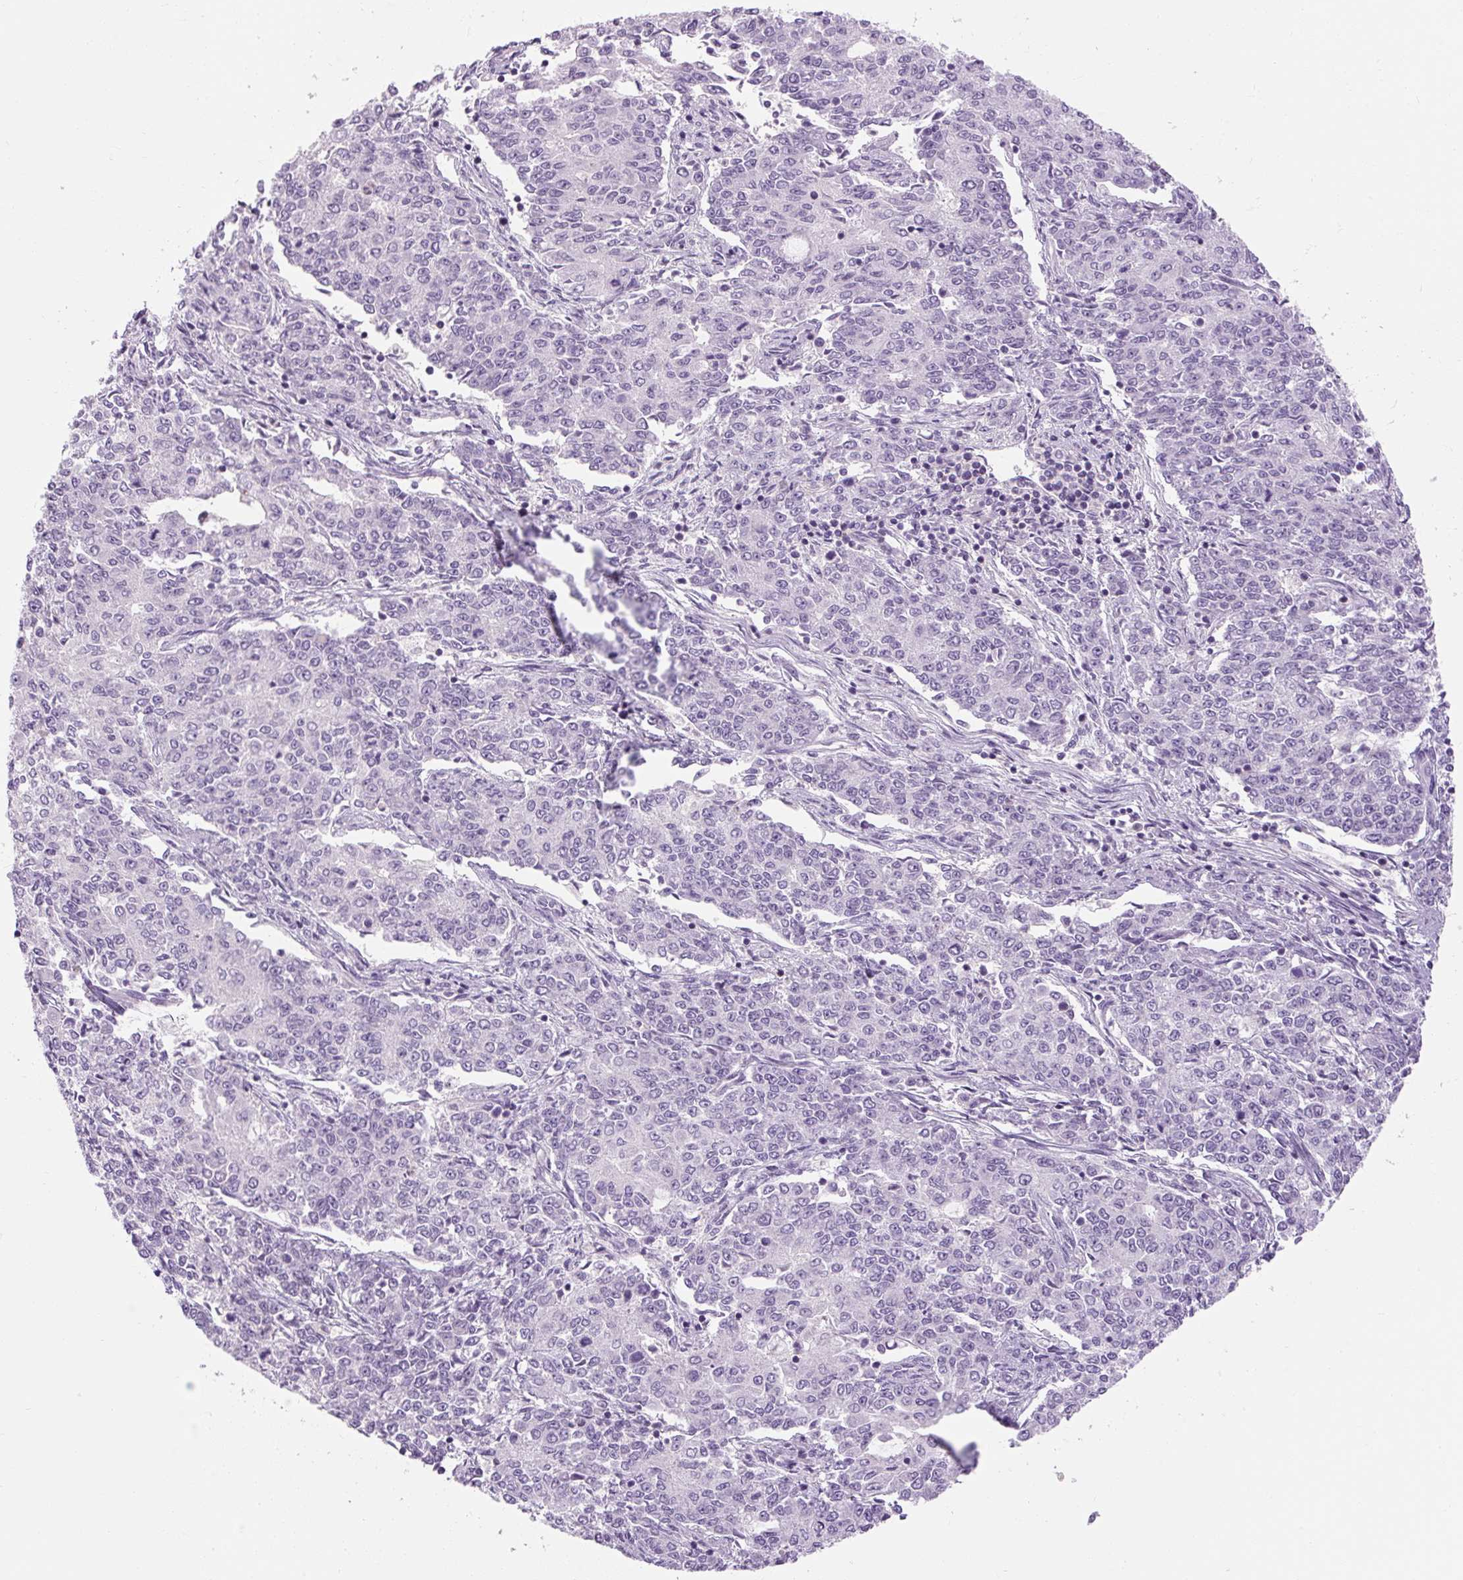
{"staining": {"intensity": "negative", "quantity": "none", "location": "none"}, "tissue": "endometrial cancer", "cell_type": "Tumor cells", "image_type": "cancer", "snomed": [{"axis": "morphology", "description": "Adenocarcinoma, NOS"}, {"axis": "topography", "description": "Endometrium"}], "caption": "High magnification brightfield microscopy of endometrial cancer (adenocarcinoma) stained with DAB (brown) and counterstained with hematoxylin (blue): tumor cells show no significant positivity.", "gene": "TIGD2", "patient": {"sex": "female", "age": 50}}